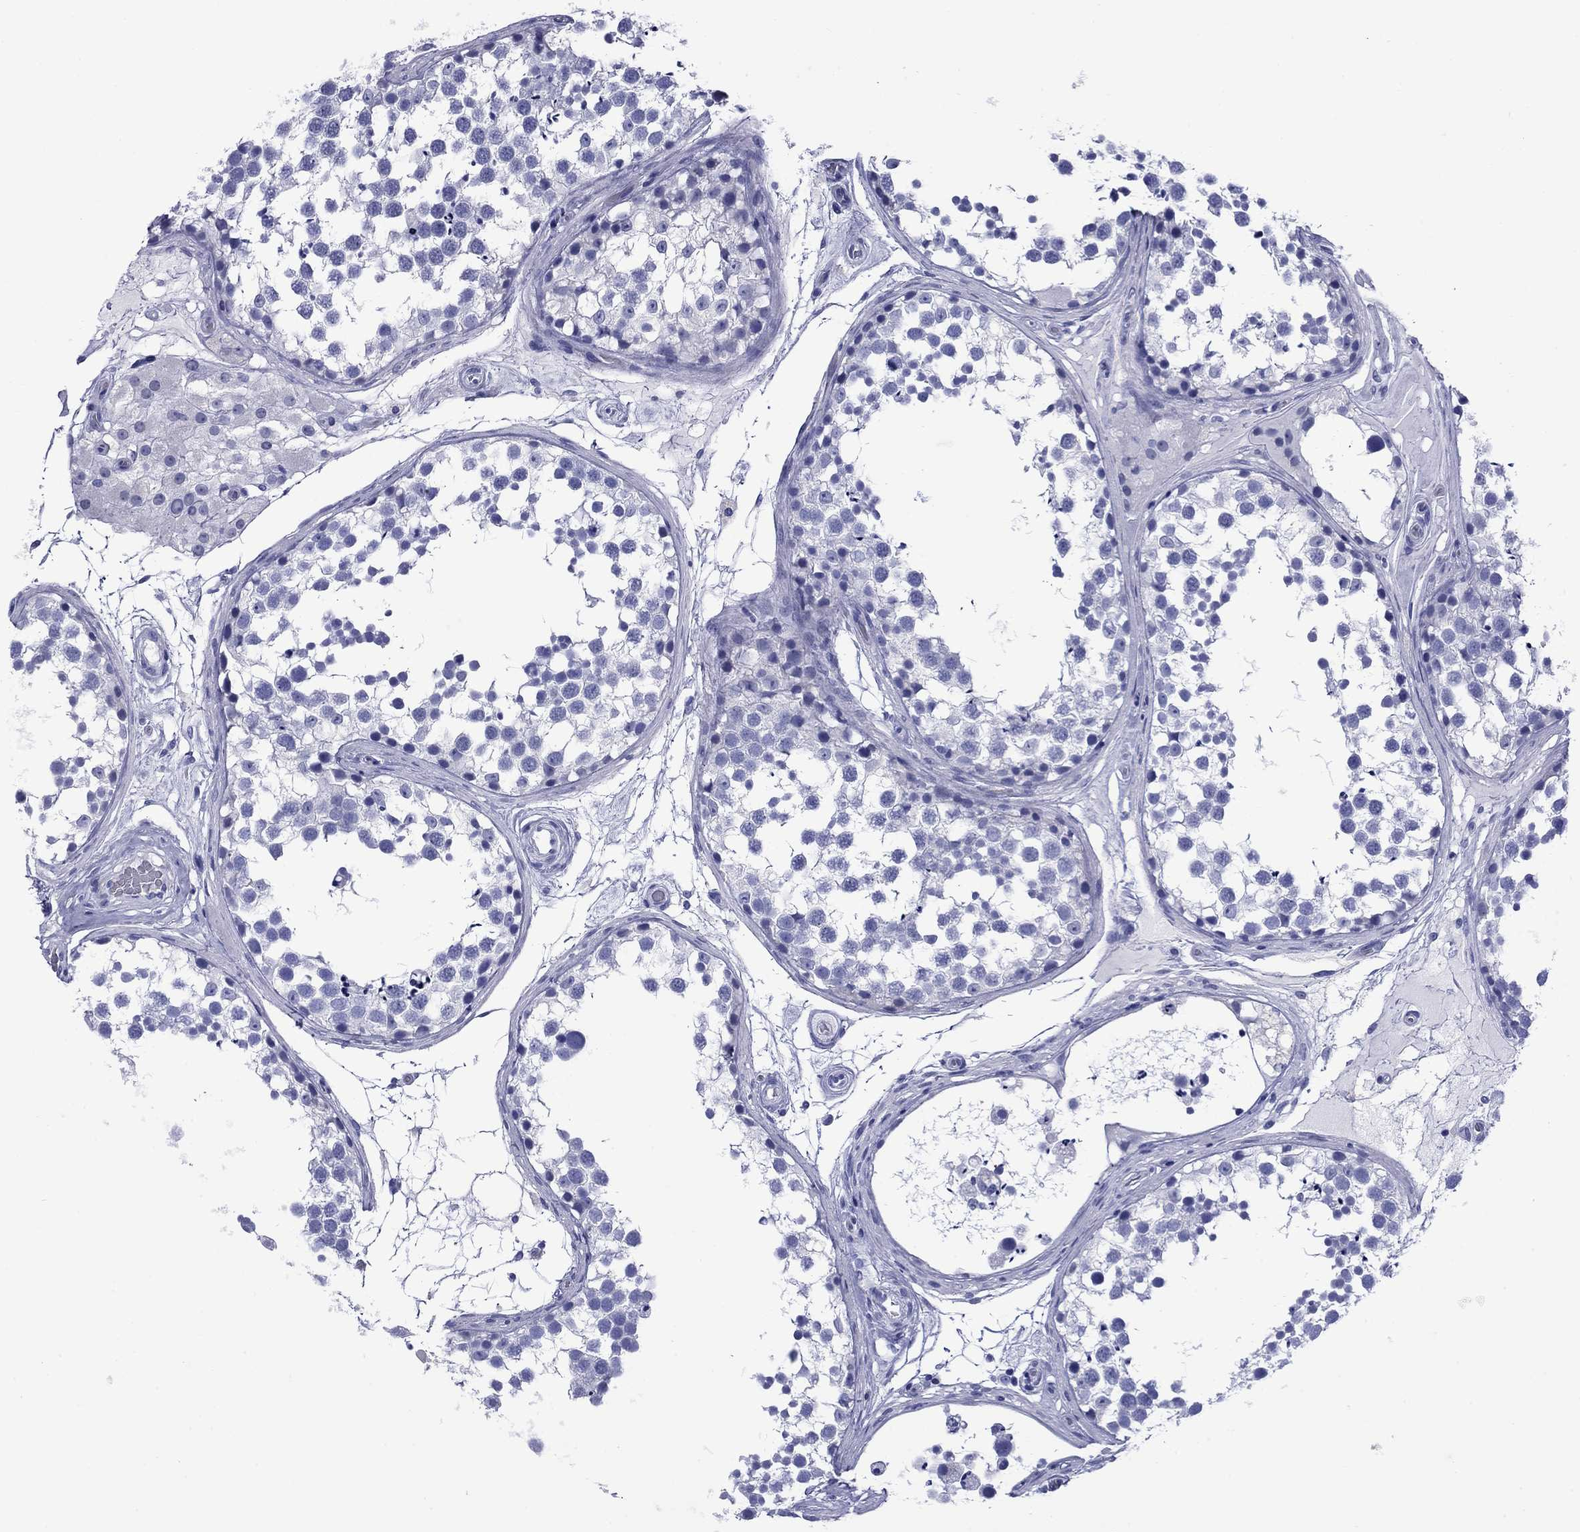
{"staining": {"intensity": "negative", "quantity": "none", "location": "none"}, "tissue": "testis", "cell_type": "Cells in seminiferous ducts", "image_type": "normal", "snomed": [{"axis": "morphology", "description": "Normal tissue, NOS"}, {"axis": "morphology", "description": "Seminoma, NOS"}, {"axis": "topography", "description": "Testis"}], "caption": "Cells in seminiferous ducts are negative for protein expression in unremarkable human testis. The staining was performed using DAB (3,3'-diaminobenzidine) to visualize the protein expression in brown, while the nuclei were stained in blue with hematoxylin (Magnification: 20x).", "gene": "ROM1", "patient": {"sex": "male", "age": 65}}